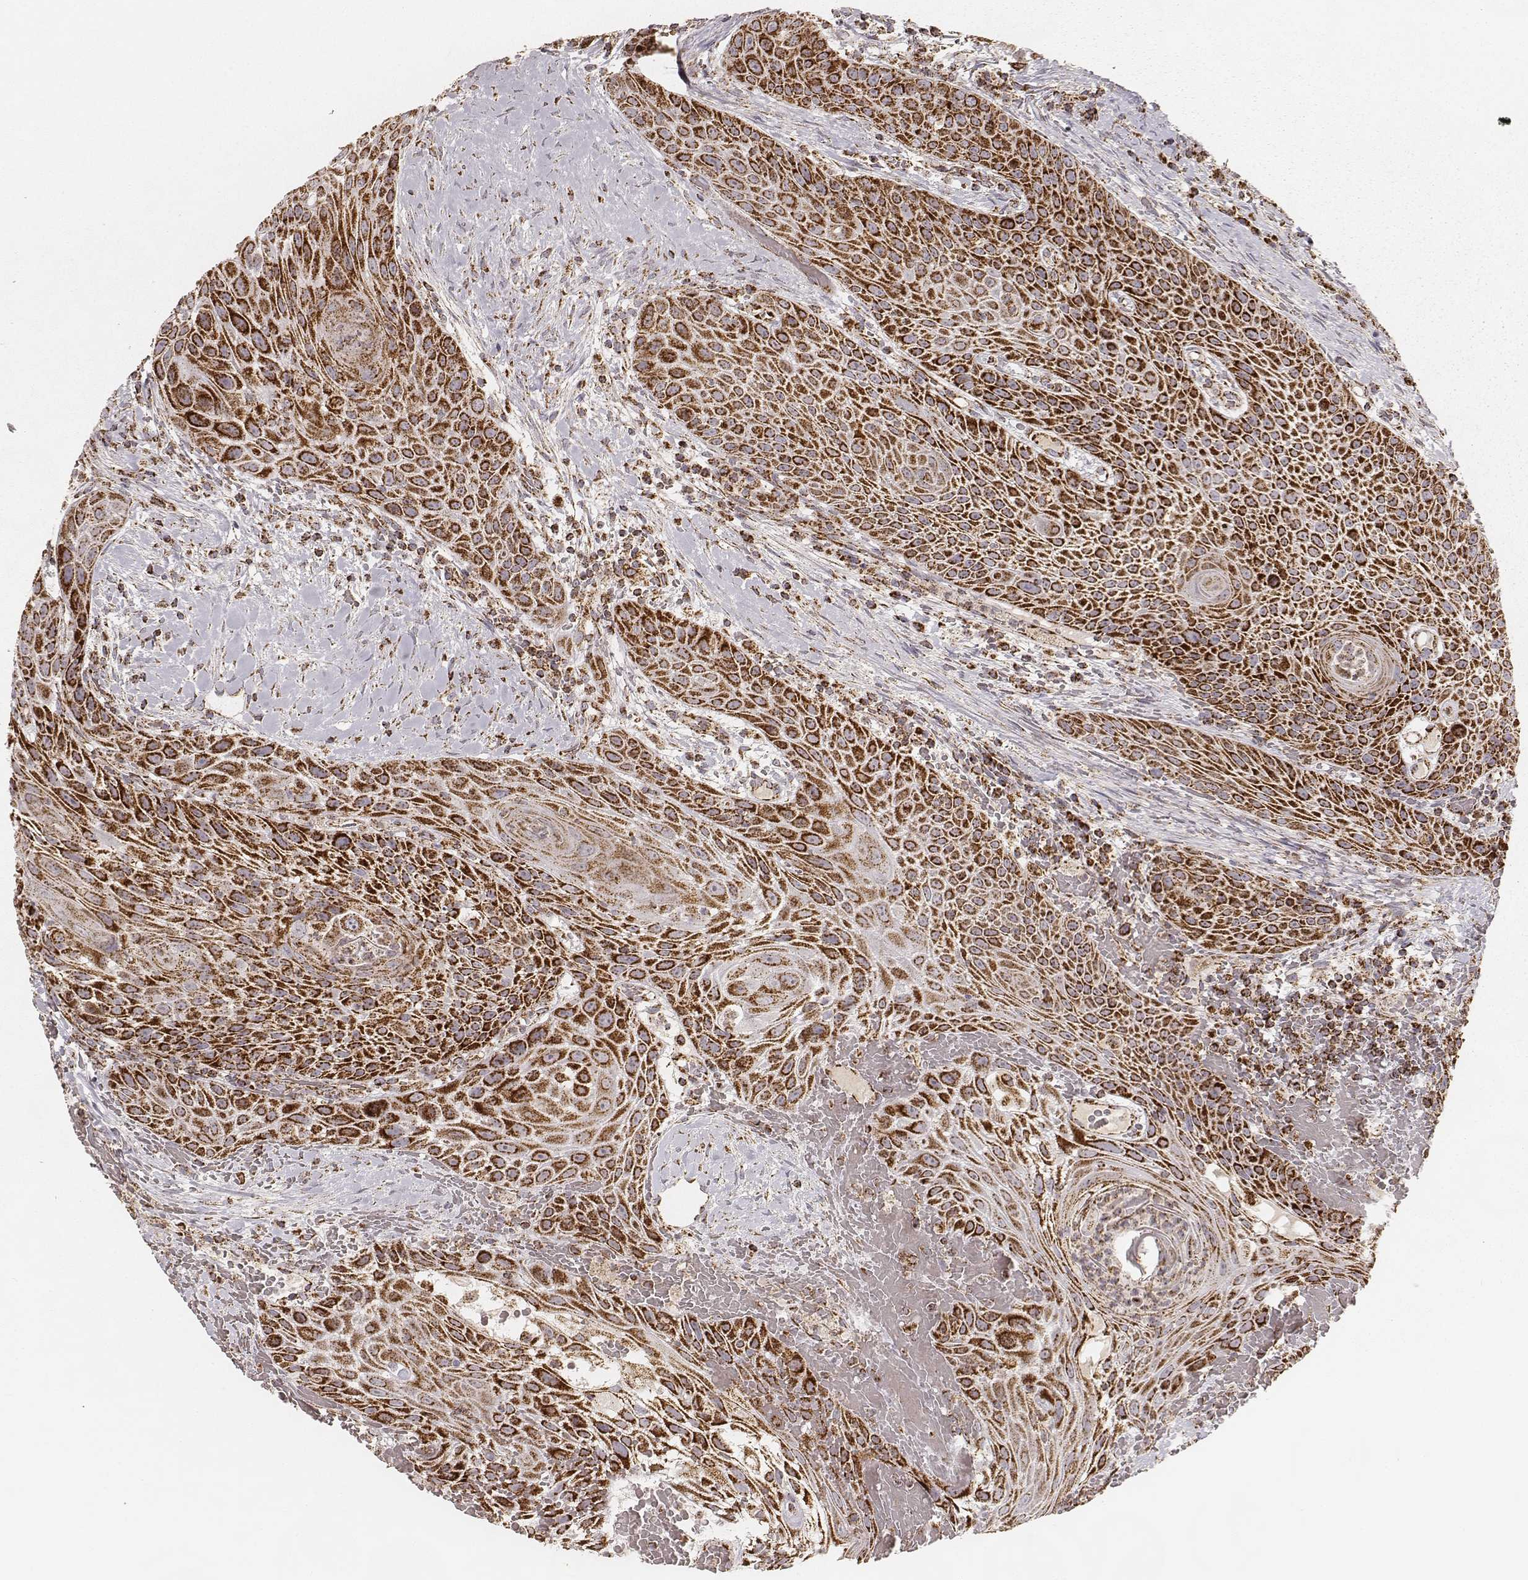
{"staining": {"intensity": "strong", "quantity": ">75%", "location": "cytoplasmic/membranous"}, "tissue": "head and neck cancer", "cell_type": "Tumor cells", "image_type": "cancer", "snomed": [{"axis": "morphology", "description": "Squamous cell carcinoma, NOS"}, {"axis": "topography", "description": "Head-Neck"}], "caption": "DAB immunohistochemical staining of human squamous cell carcinoma (head and neck) exhibits strong cytoplasmic/membranous protein expression in about >75% of tumor cells.", "gene": "CS", "patient": {"sex": "male", "age": 69}}